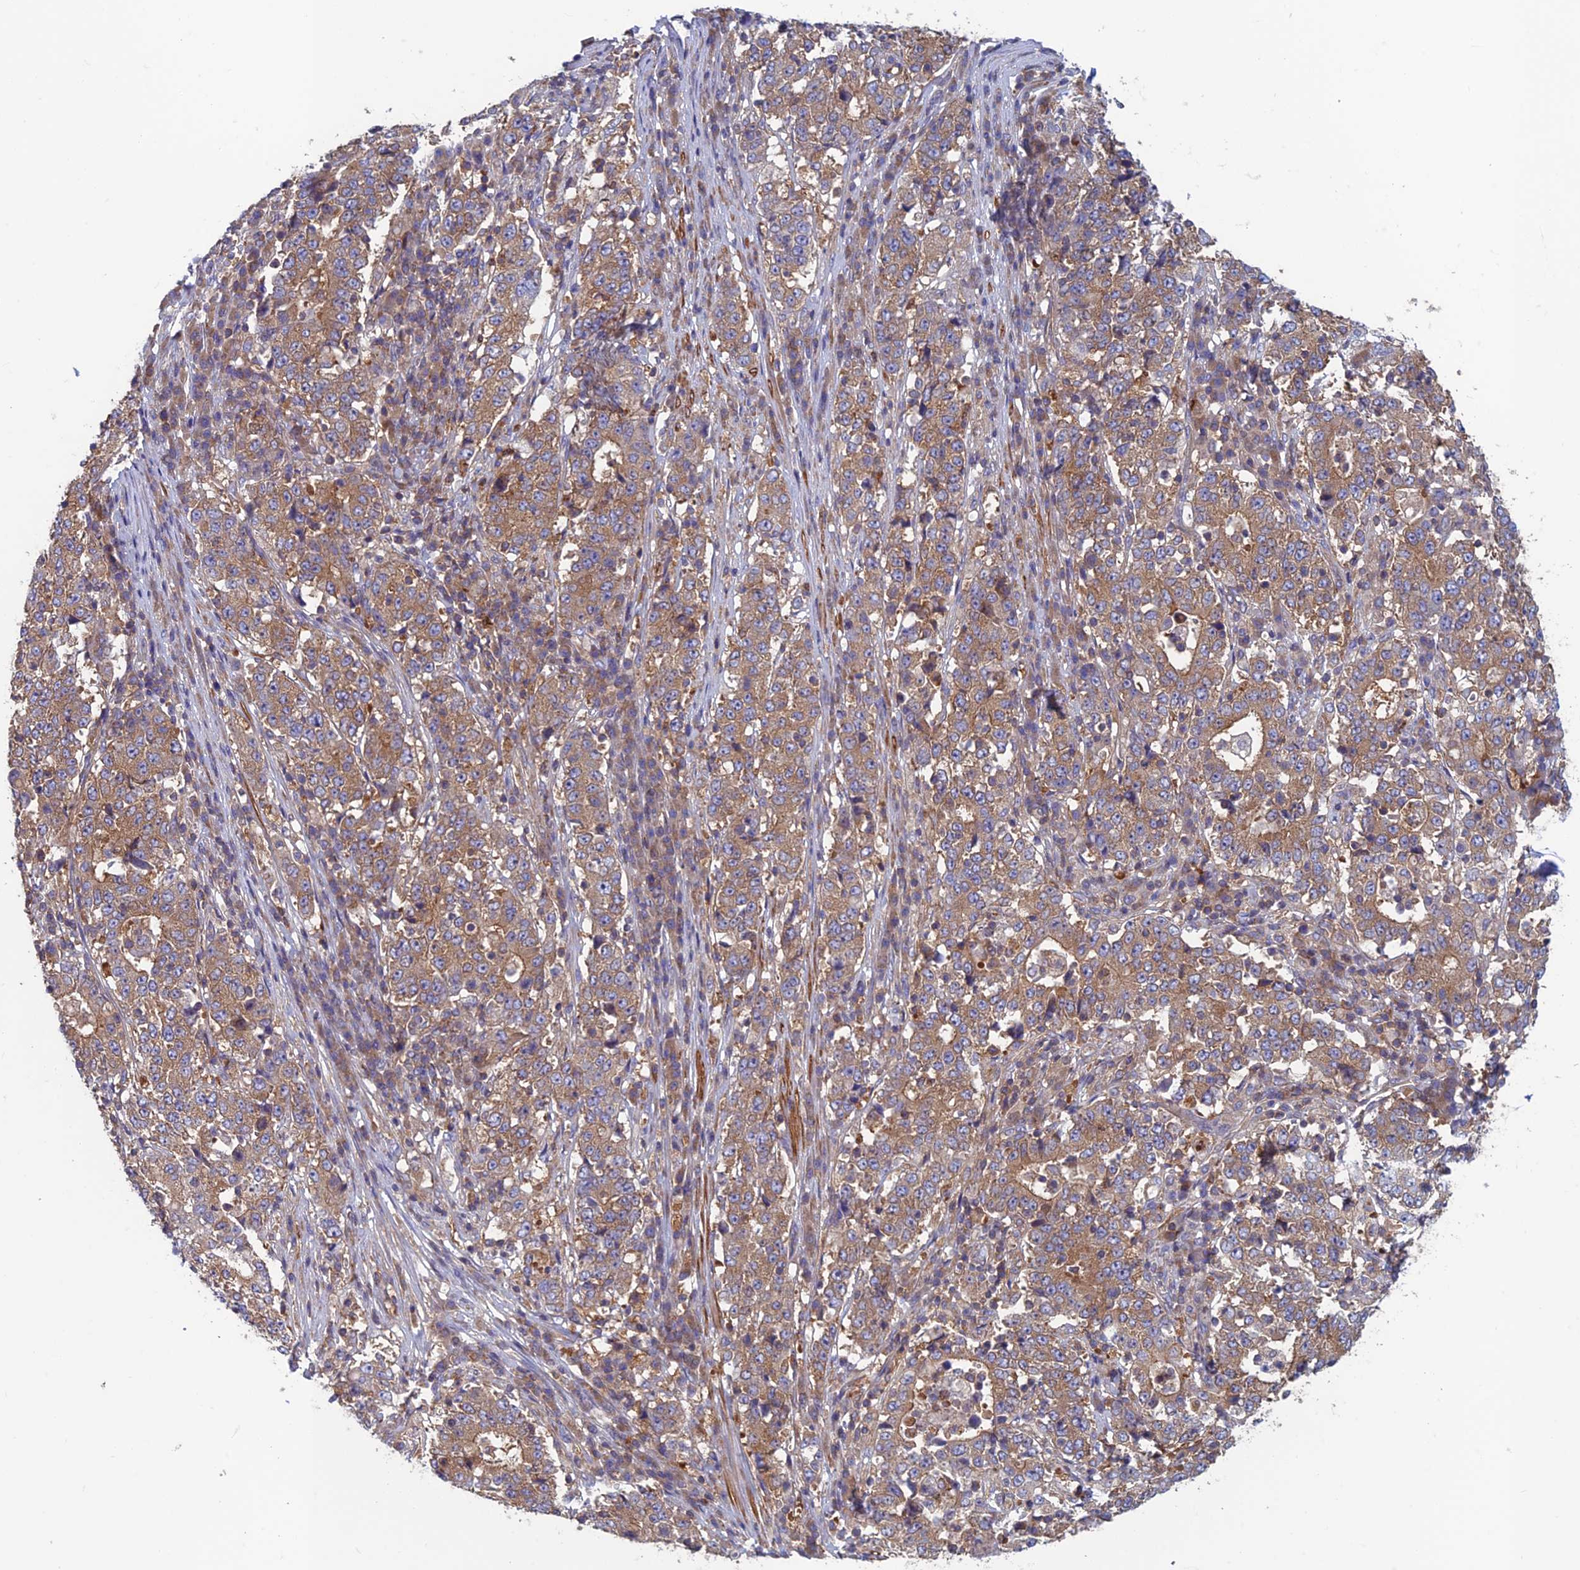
{"staining": {"intensity": "moderate", "quantity": ">75%", "location": "cytoplasmic/membranous"}, "tissue": "stomach cancer", "cell_type": "Tumor cells", "image_type": "cancer", "snomed": [{"axis": "morphology", "description": "Adenocarcinoma, NOS"}, {"axis": "topography", "description": "Stomach"}], "caption": "The immunohistochemical stain labels moderate cytoplasmic/membranous expression in tumor cells of stomach cancer (adenocarcinoma) tissue. (brown staining indicates protein expression, while blue staining denotes nuclei).", "gene": "DNM1L", "patient": {"sex": "male", "age": 59}}